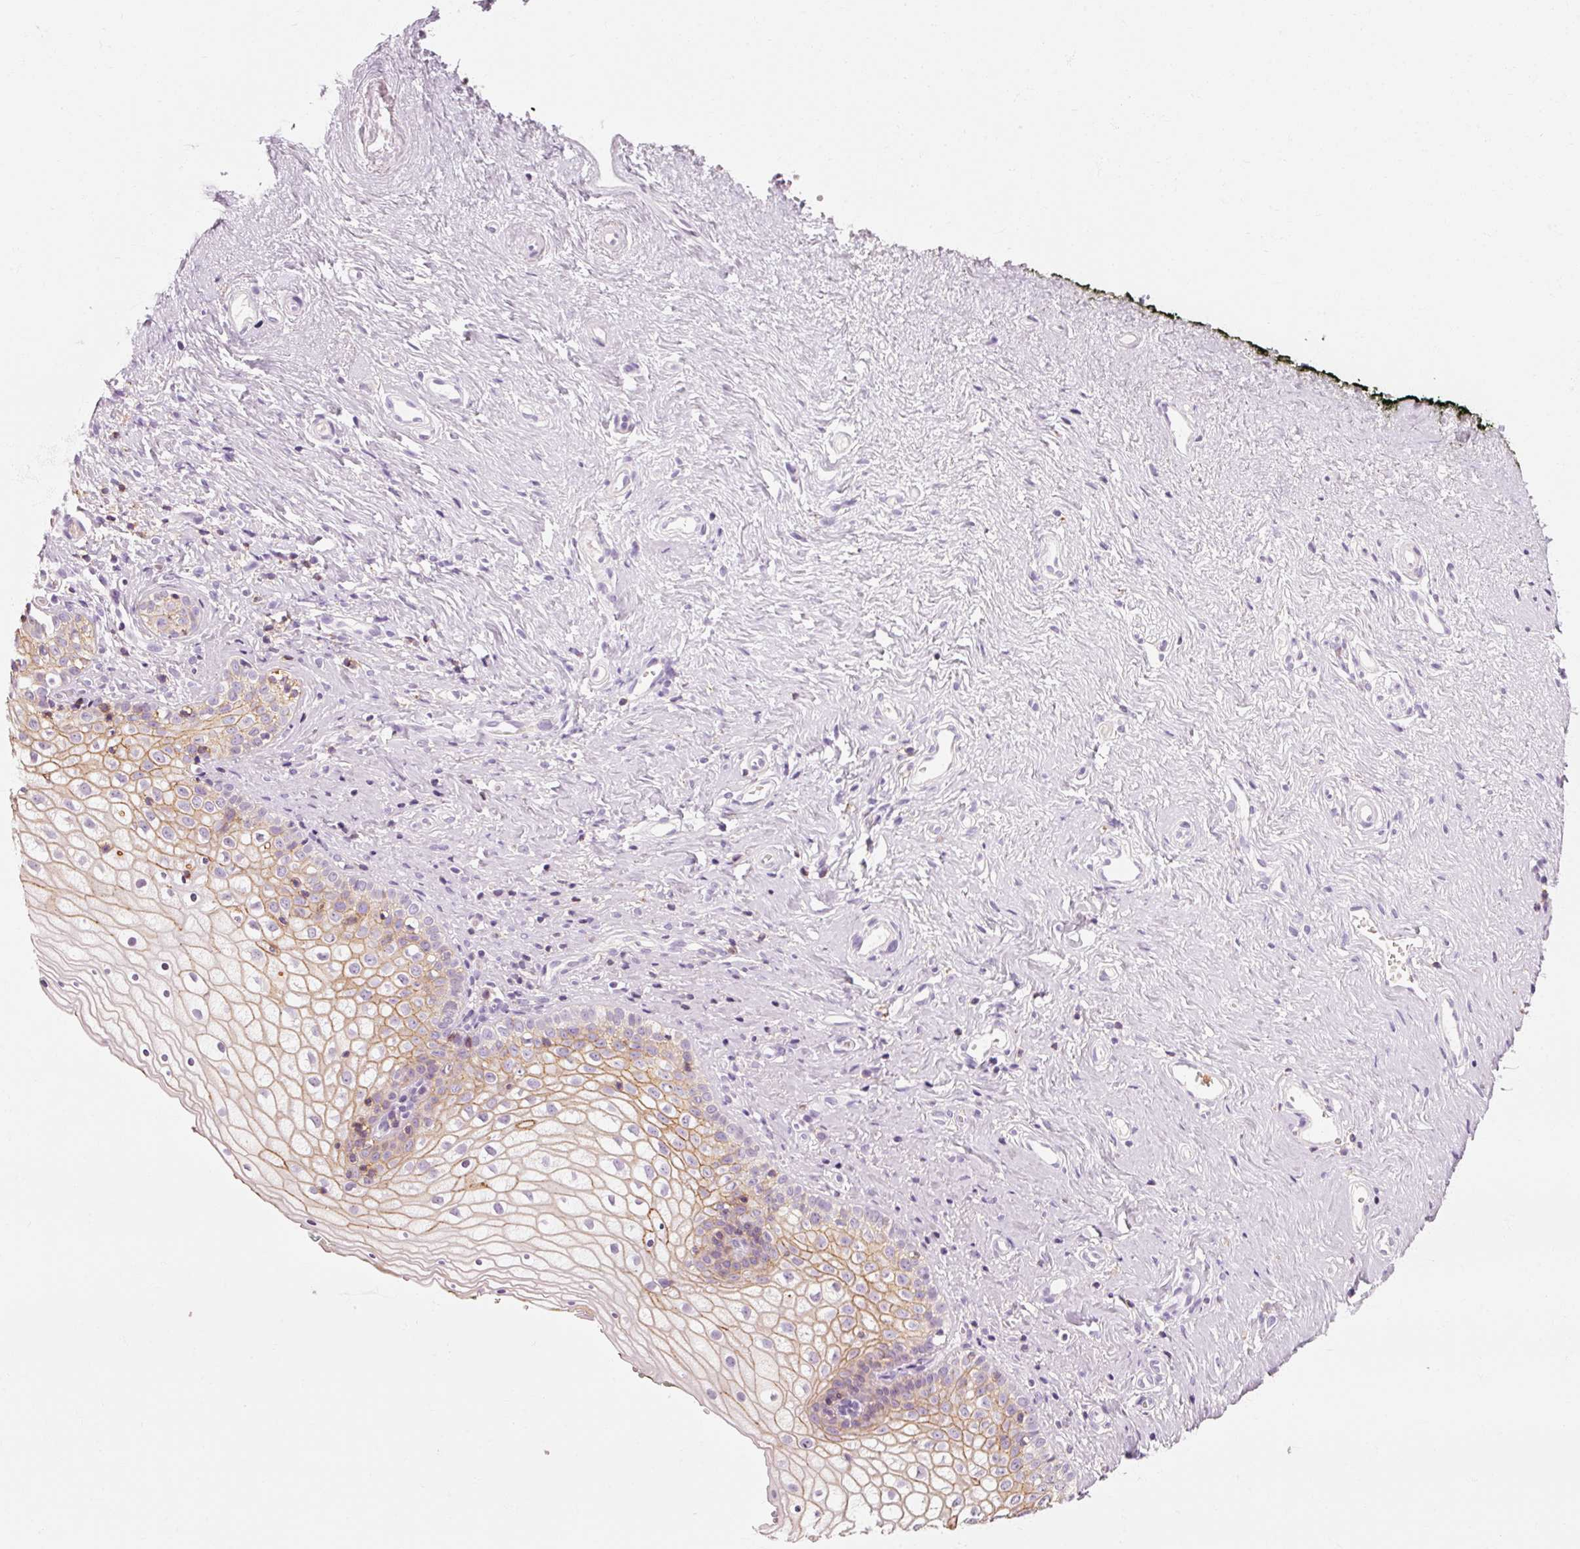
{"staining": {"intensity": "strong", "quantity": "25%-75%", "location": "cytoplasmic/membranous"}, "tissue": "vagina", "cell_type": "Squamous epithelial cells", "image_type": "normal", "snomed": [{"axis": "morphology", "description": "Normal tissue, NOS"}, {"axis": "topography", "description": "Vagina"}], "caption": "Immunohistochemistry (IHC) staining of normal vagina, which exhibits high levels of strong cytoplasmic/membranous positivity in about 25%-75% of squamous epithelial cells indicating strong cytoplasmic/membranous protein staining. The staining was performed using DAB (brown) for protein detection and nuclei were counterstained in hematoxylin (blue).", "gene": "OR8K1", "patient": {"sex": "female", "age": 59}}